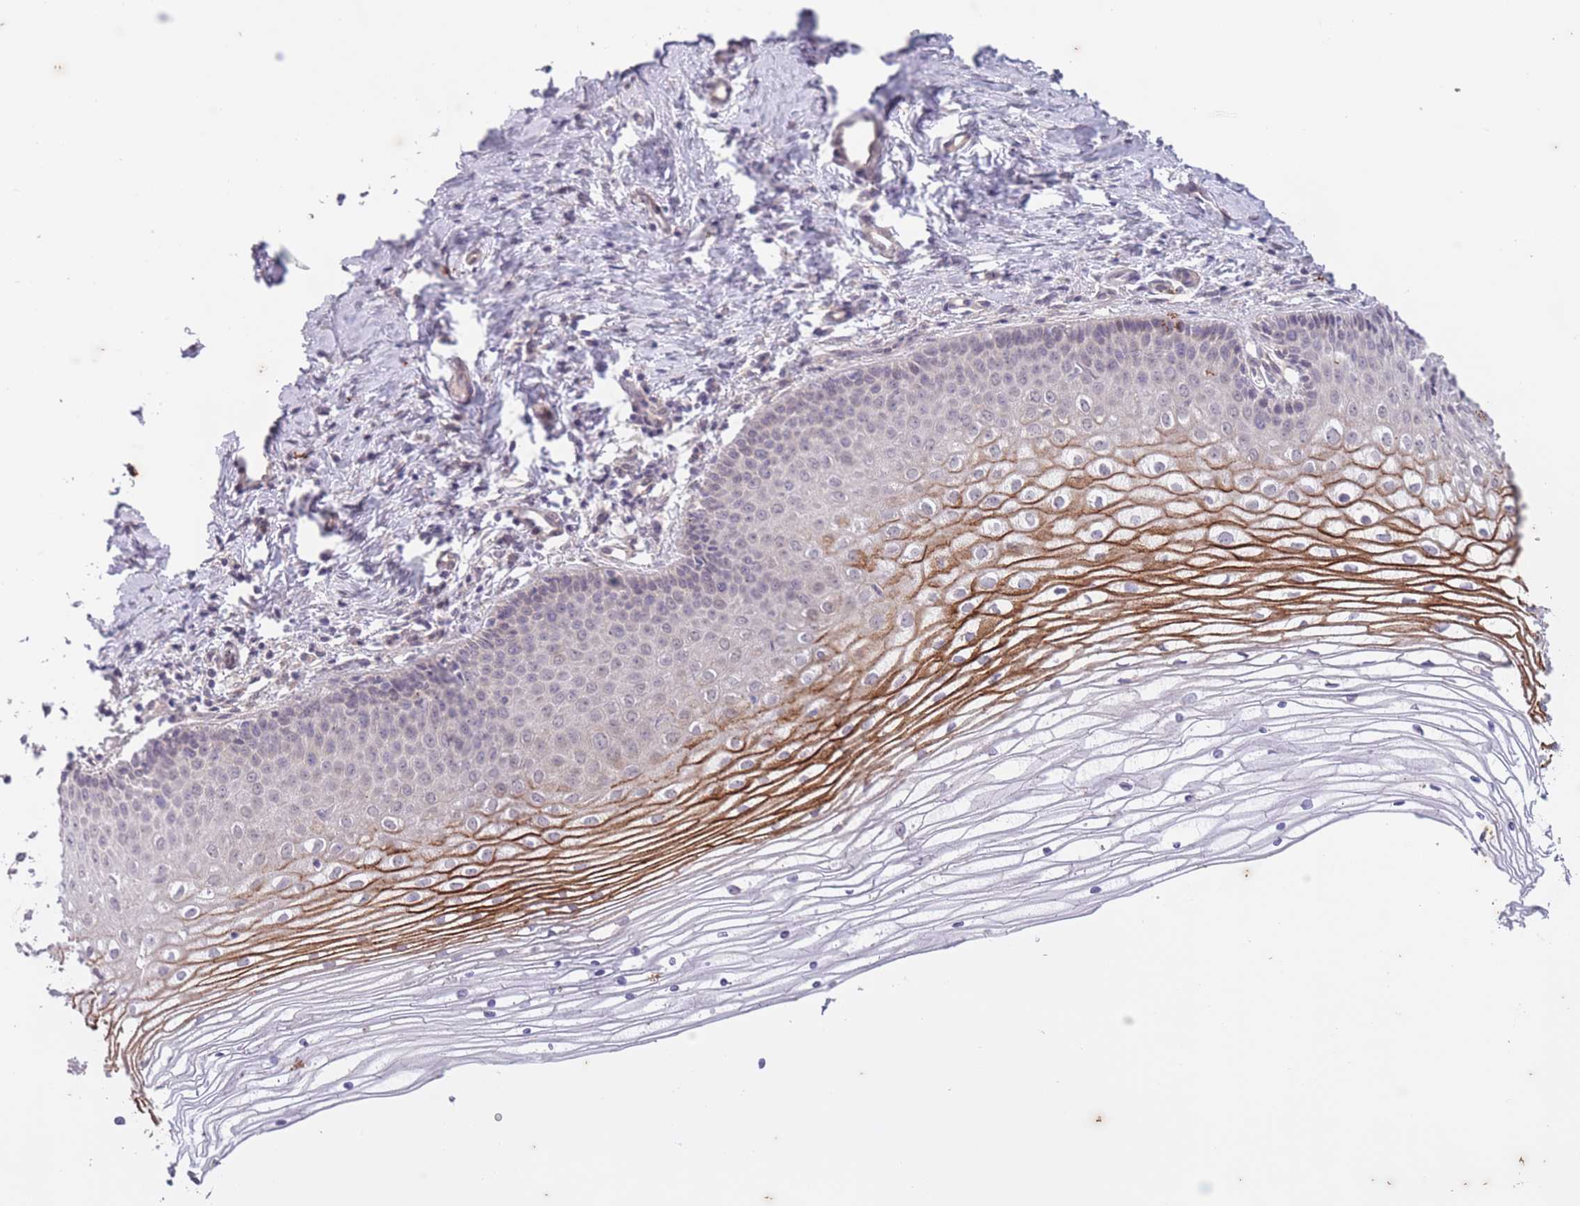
{"staining": {"intensity": "negative", "quantity": "none", "location": "none"}, "tissue": "cervix", "cell_type": "Glandular cells", "image_type": "normal", "snomed": [{"axis": "morphology", "description": "Normal tissue, NOS"}, {"axis": "topography", "description": "Cervix"}], "caption": "The micrograph shows no staining of glandular cells in unremarkable cervix.", "gene": "ARPIN", "patient": {"sex": "female", "age": 47}}